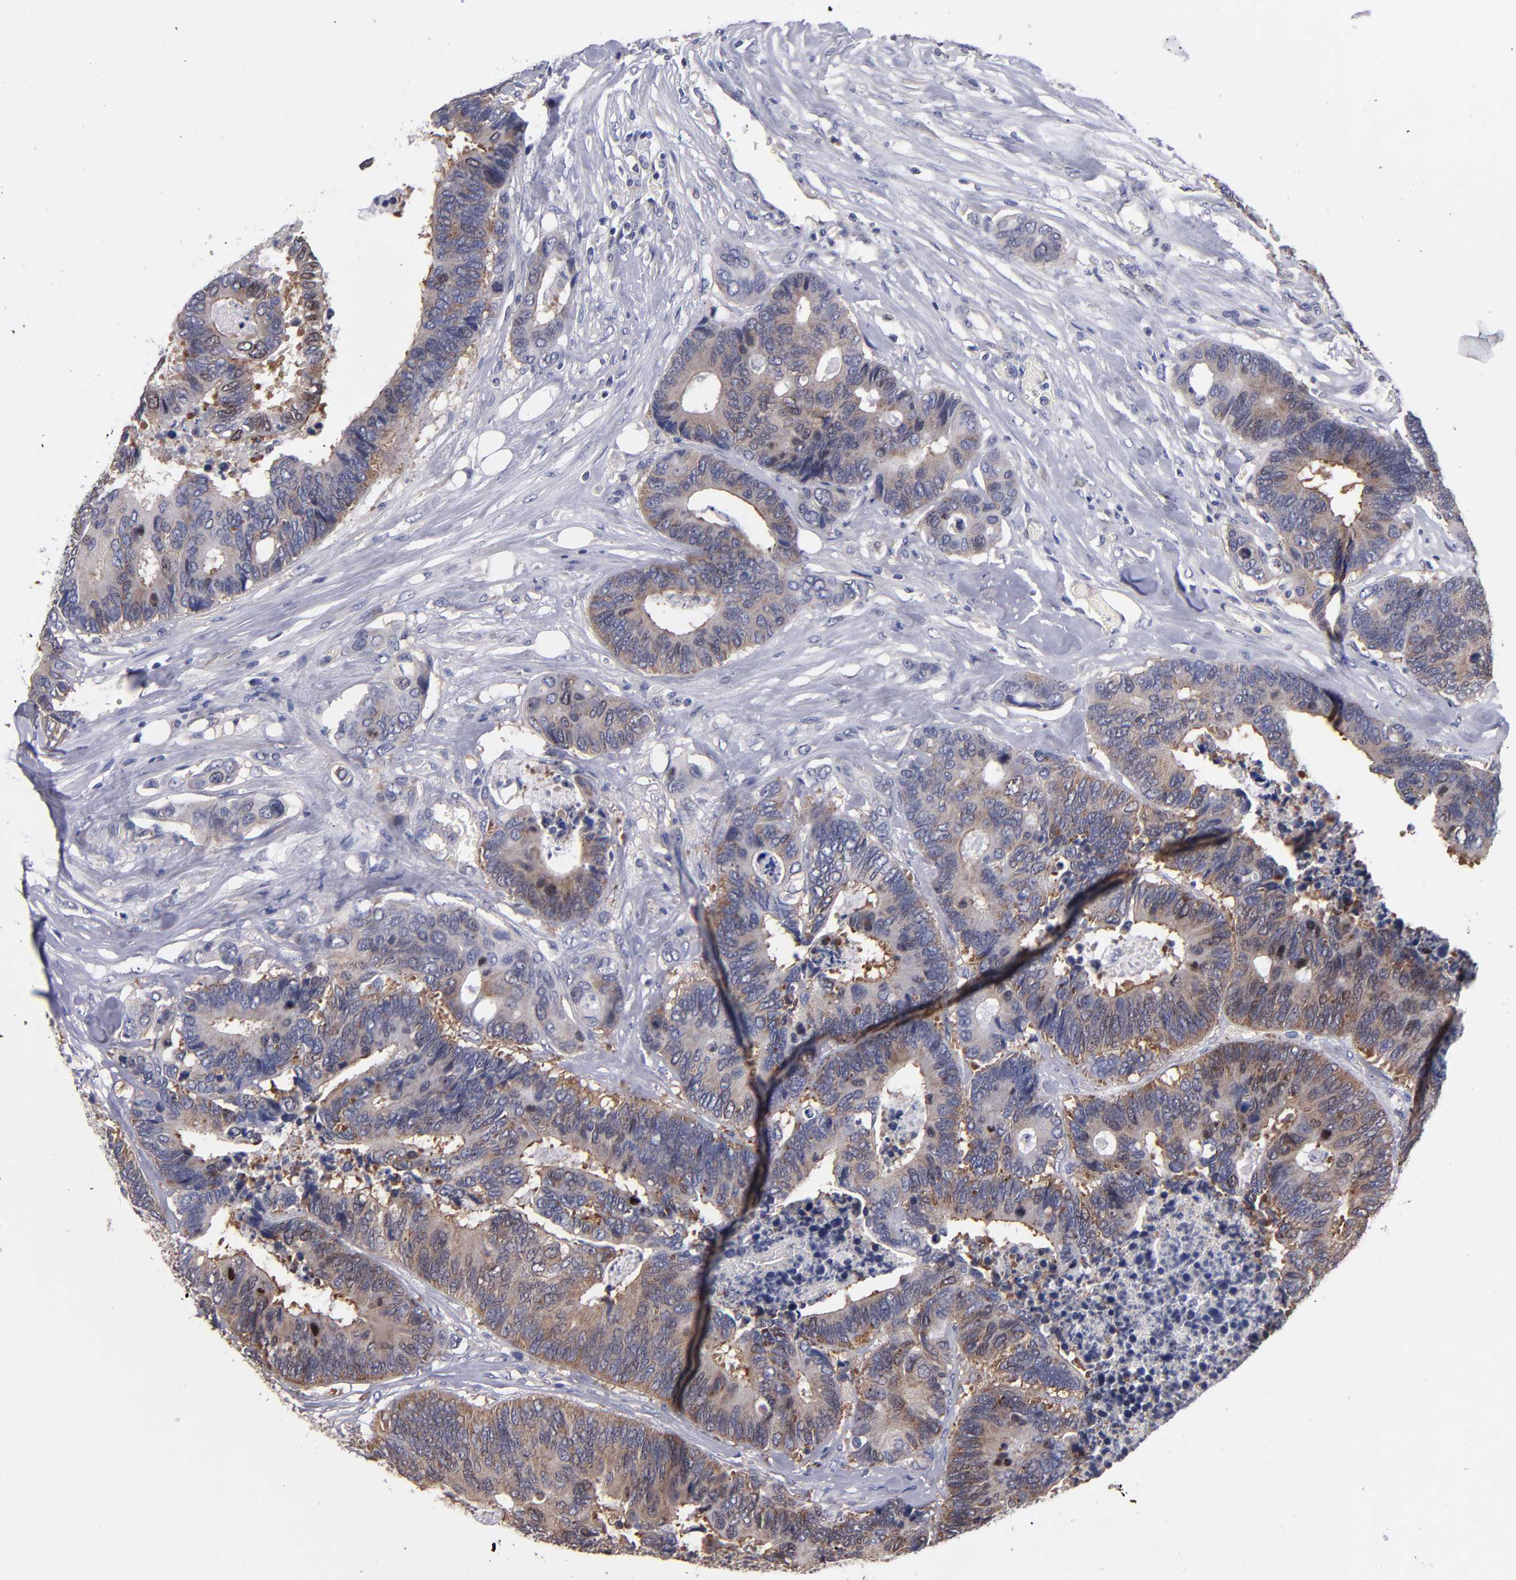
{"staining": {"intensity": "weak", "quantity": ">75%", "location": "cytoplasmic/membranous"}, "tissue": "colorectal cancer", "cell_type": "Tumor cells", "image_type": "cancer", "snomed": [{"axis": "morphology", "description": "Adenocarcinoma, NOS"}, {"axis": "topography", "description": "Rectum"}], "caption": "Immunohistochemical staining of colorectal adenocarcinoma displays low levels of weak cytoplasmic/membranous protein staining in about >75% of tumor cells. (Stains: DAB (3,3'-diaminobenzidine) in brown, nuclei in blue, Microscopy: brightfield microscopy at high magnification).", "gene": "EIF3L", "patient": {"sex": "male", "age": 55}}